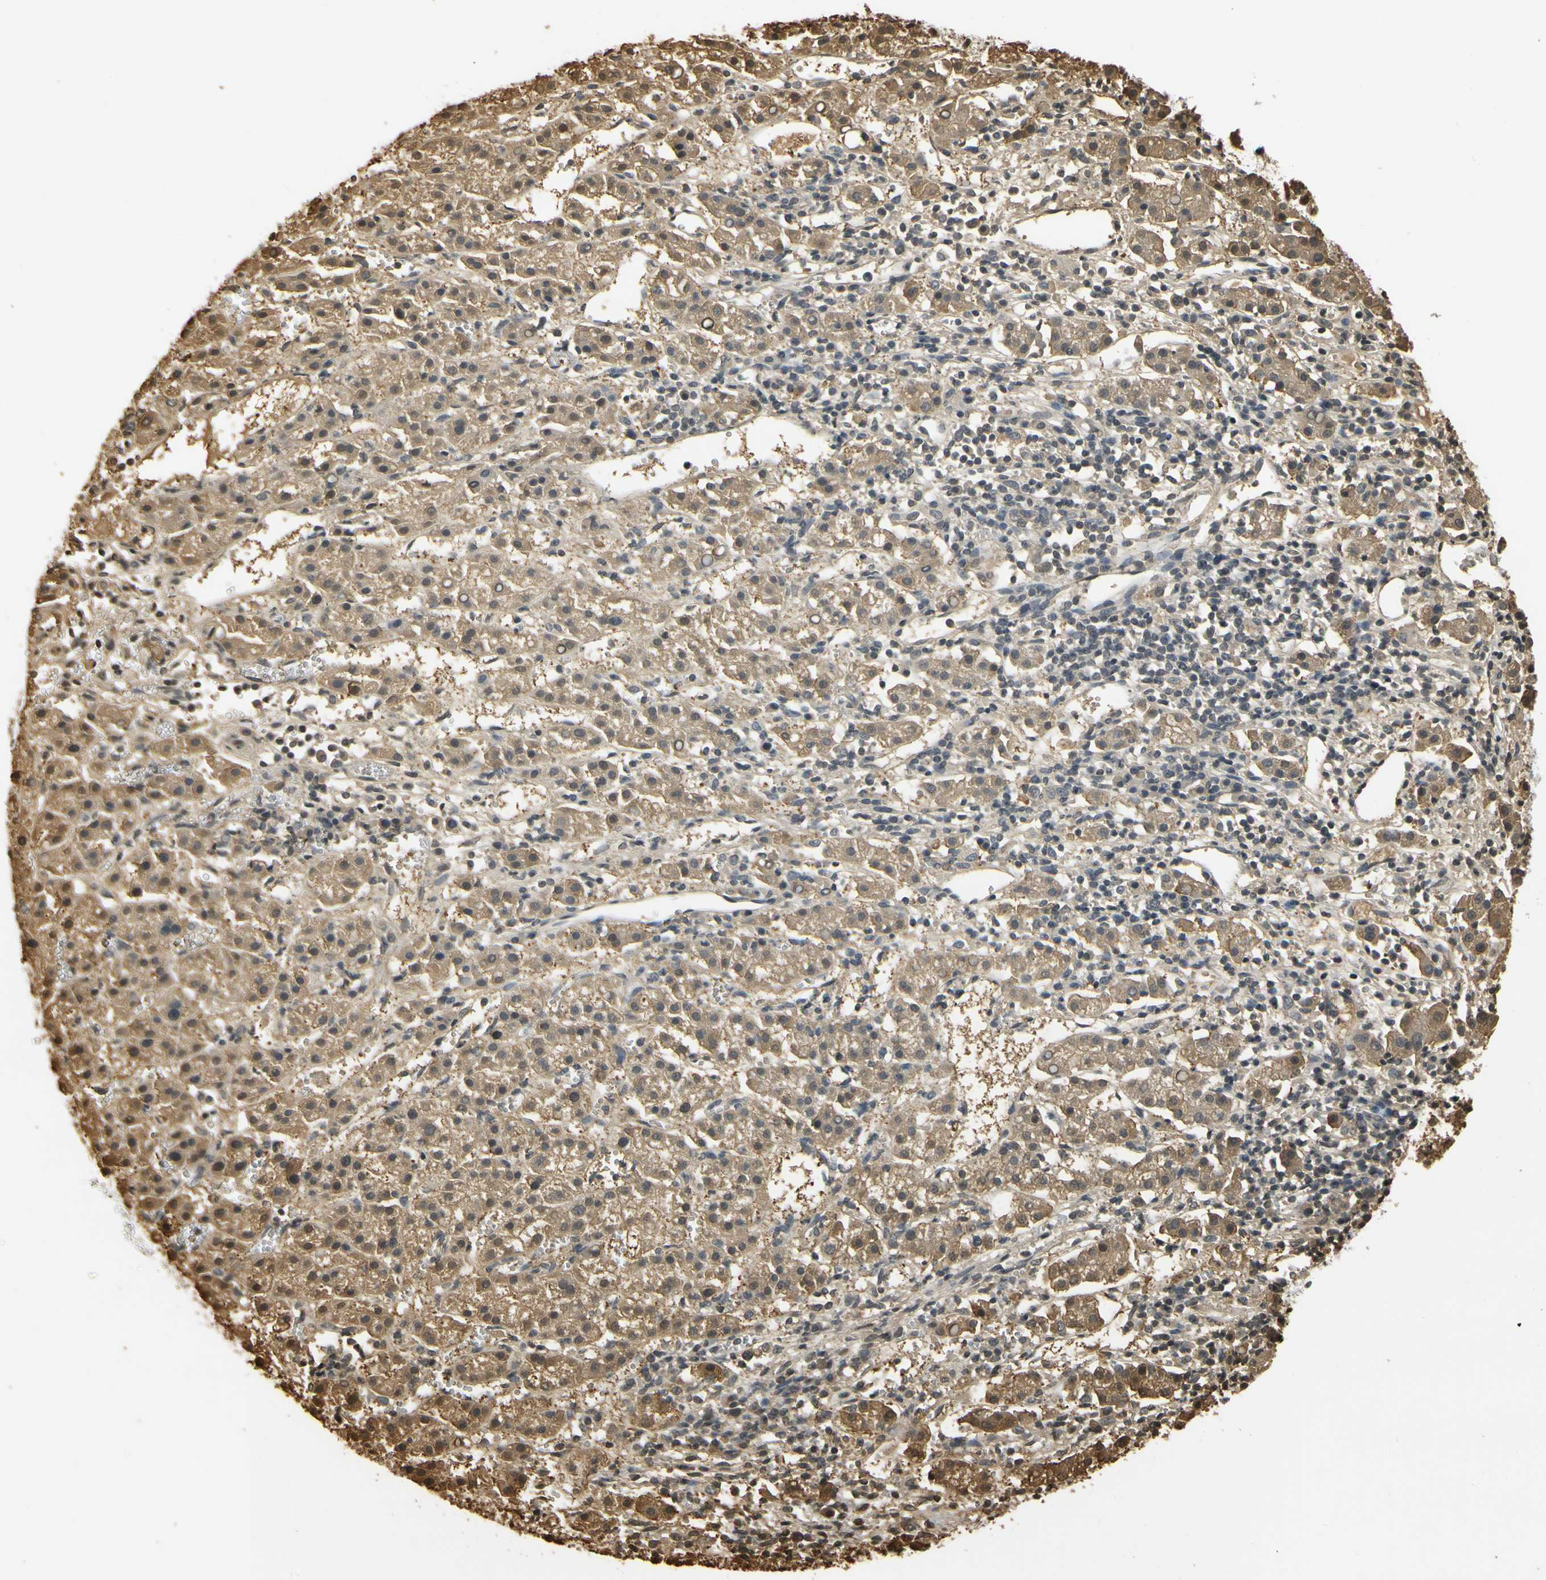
{"staining": {"intensity": "moderate", "quantity": ">75%", "location": "cytoplasmic/membranous"}, "tissue": "liver cancer", "cell_type": "Tumor cells", "image_type": "cancer", "snomed": [{"axis": "morphology", "description": "Carcinoma, Hepatocellular, NOS"}, {"axis": "topography", "description": "Liver"}], "caption": "Tumor cells exhibit medium levels of moderate cytoplasmic/membranous staining in about >75% of cells in human liver hepatocellular carcinoma.", "gene": "SOD1", "patient": {"sex": "female", "age": 58}}